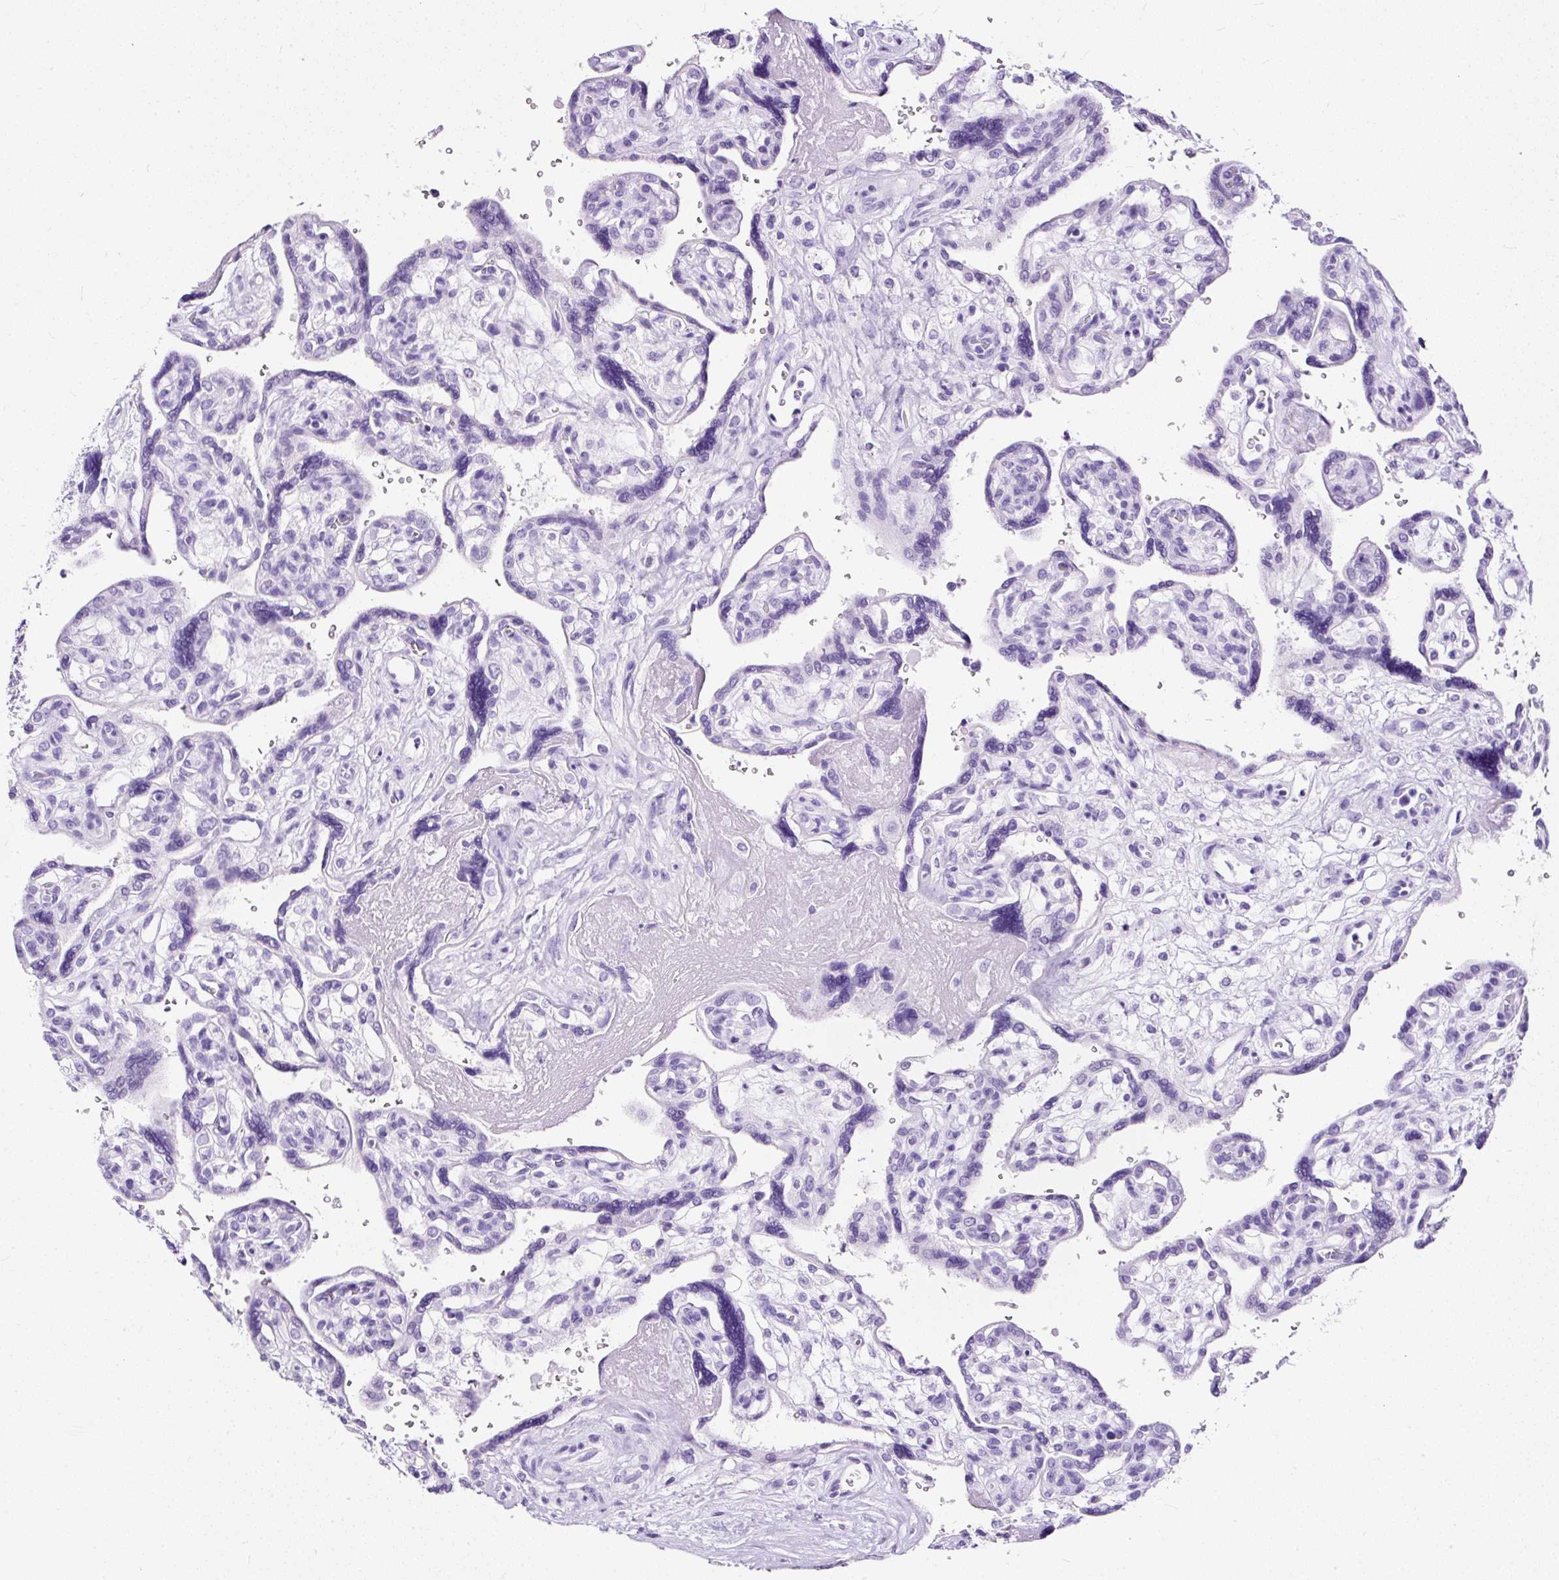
{"staining": {"intensity": "negative", "quantity": "none", "location": "none"}, "tissue": "placenta", "cell_type": "Decidual cells", "image_type": "normal", "snomed": [{"axis": "morphology", "description": "Normal tissue, NOS"}, {"axis": "topography", "description": "Placenta"}], "caption": "Immunohistochemical staining of normal human placenta shows no significant expression in decidual cells.", "gene": "NTS", "patient": {"sex": "female", "age": 39}}